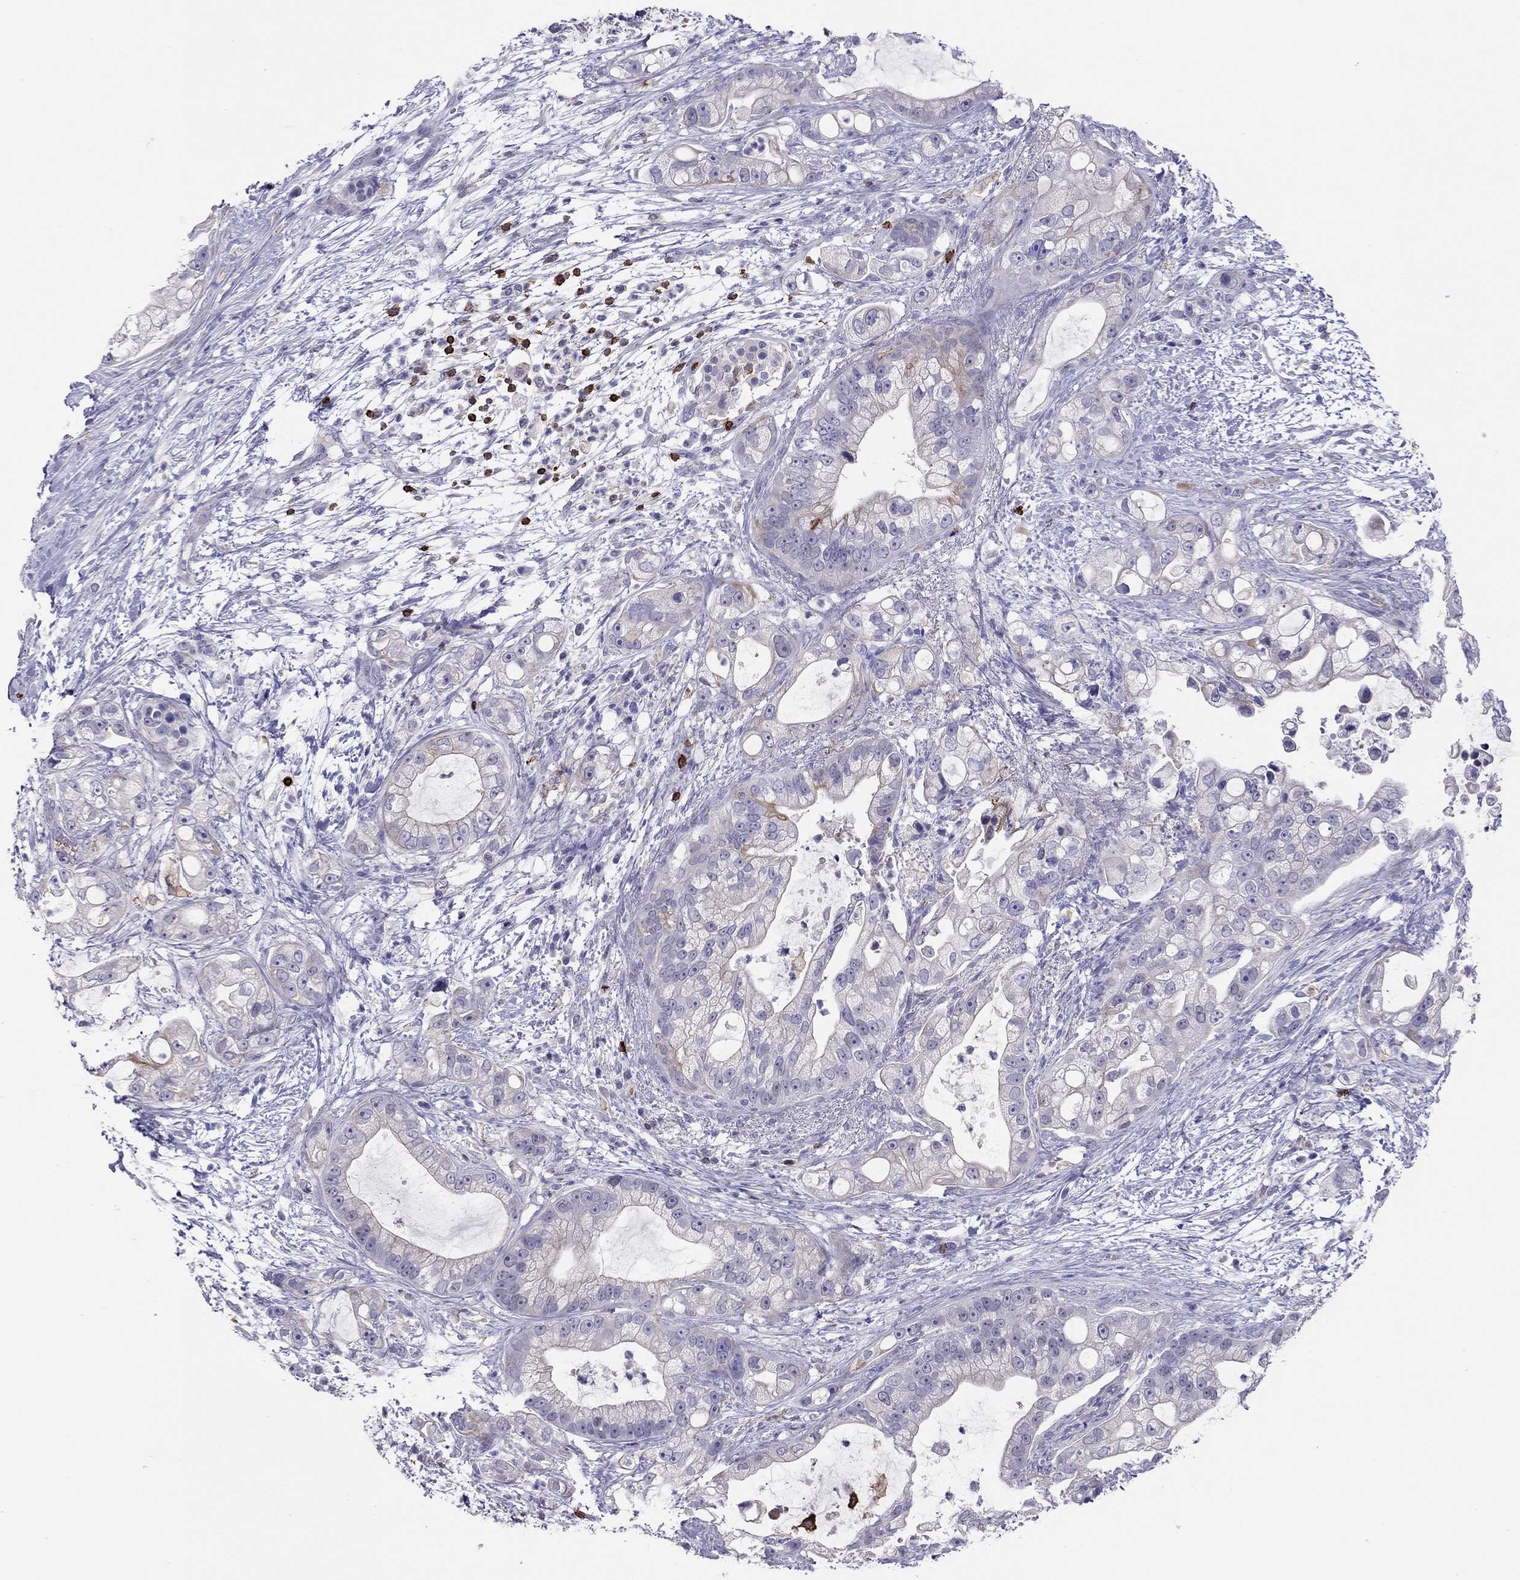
{"staining": {"intensity": "negative", "quantity": "none", "location": "none"}, "tissue": "pancreatic cancer", "cell_type": "Tumor cells", "image_type": "cancer", "snomed": [{"axis": "morphology", "description": "Adenocarcinoma, NOS"}, {"axis": "topography", "description": "Pancreas"}], "caption": "High magnification brightfield microscopy of pancreatic adenocarcinoma stained with DAB (brown) and counterstained with hematoxylin (blue): tumor cells show no significant positivity. The staining was performed using DAB (3,3'-diaminobenzidine) to visualize the protein expression in brown, while the nuclei were stained in blue with hematoxylin (Magnification: 20x).", "gene": "MND1", "patient": {"sex": "female", "age": 69}}